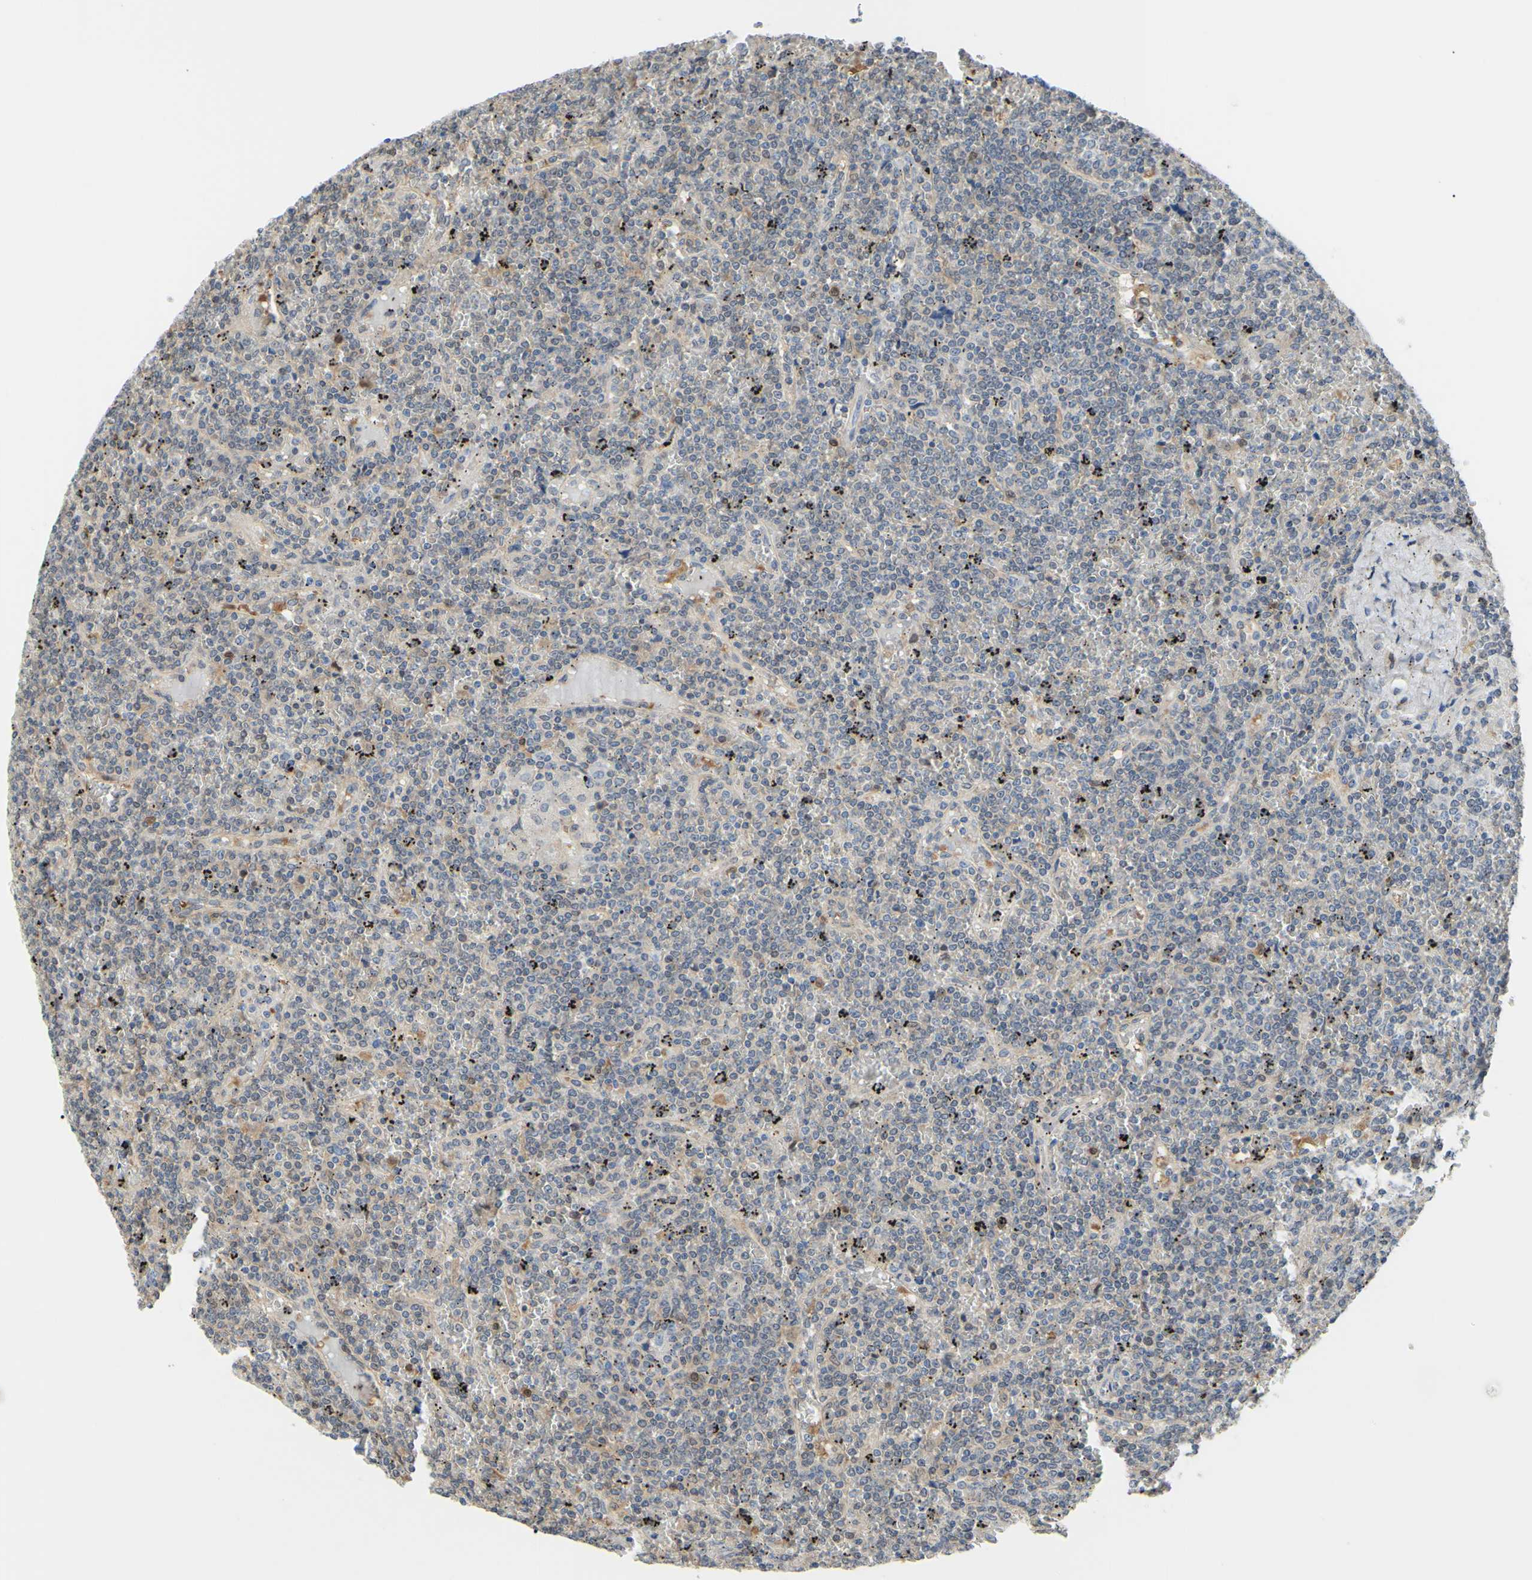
{"staining": {"intensity": "weak", "quantity": "25%-75%", "location": "cytoplasmic/membranous"}, "tissue": "lymphoma", "cell_type": "Tumor cells", "image_type": "cancer", "snomed": [{"axis": "morphology", "description": "Malignant lymphoma, non-Hodgkin's type, Low grade"}, {"axis": "topography", "description": "Spleen"}], "caption": "Approximately 25%-75% of tumor cells in malignant lymphoma, non-Hodgkin's type (low-grade) exhibit weak cytoplasmic/membranous protein staining as visualized by brown immunohistochemical staining.", "gene": "UPK3B", "patient": {"sex": "female", "age": 19}}